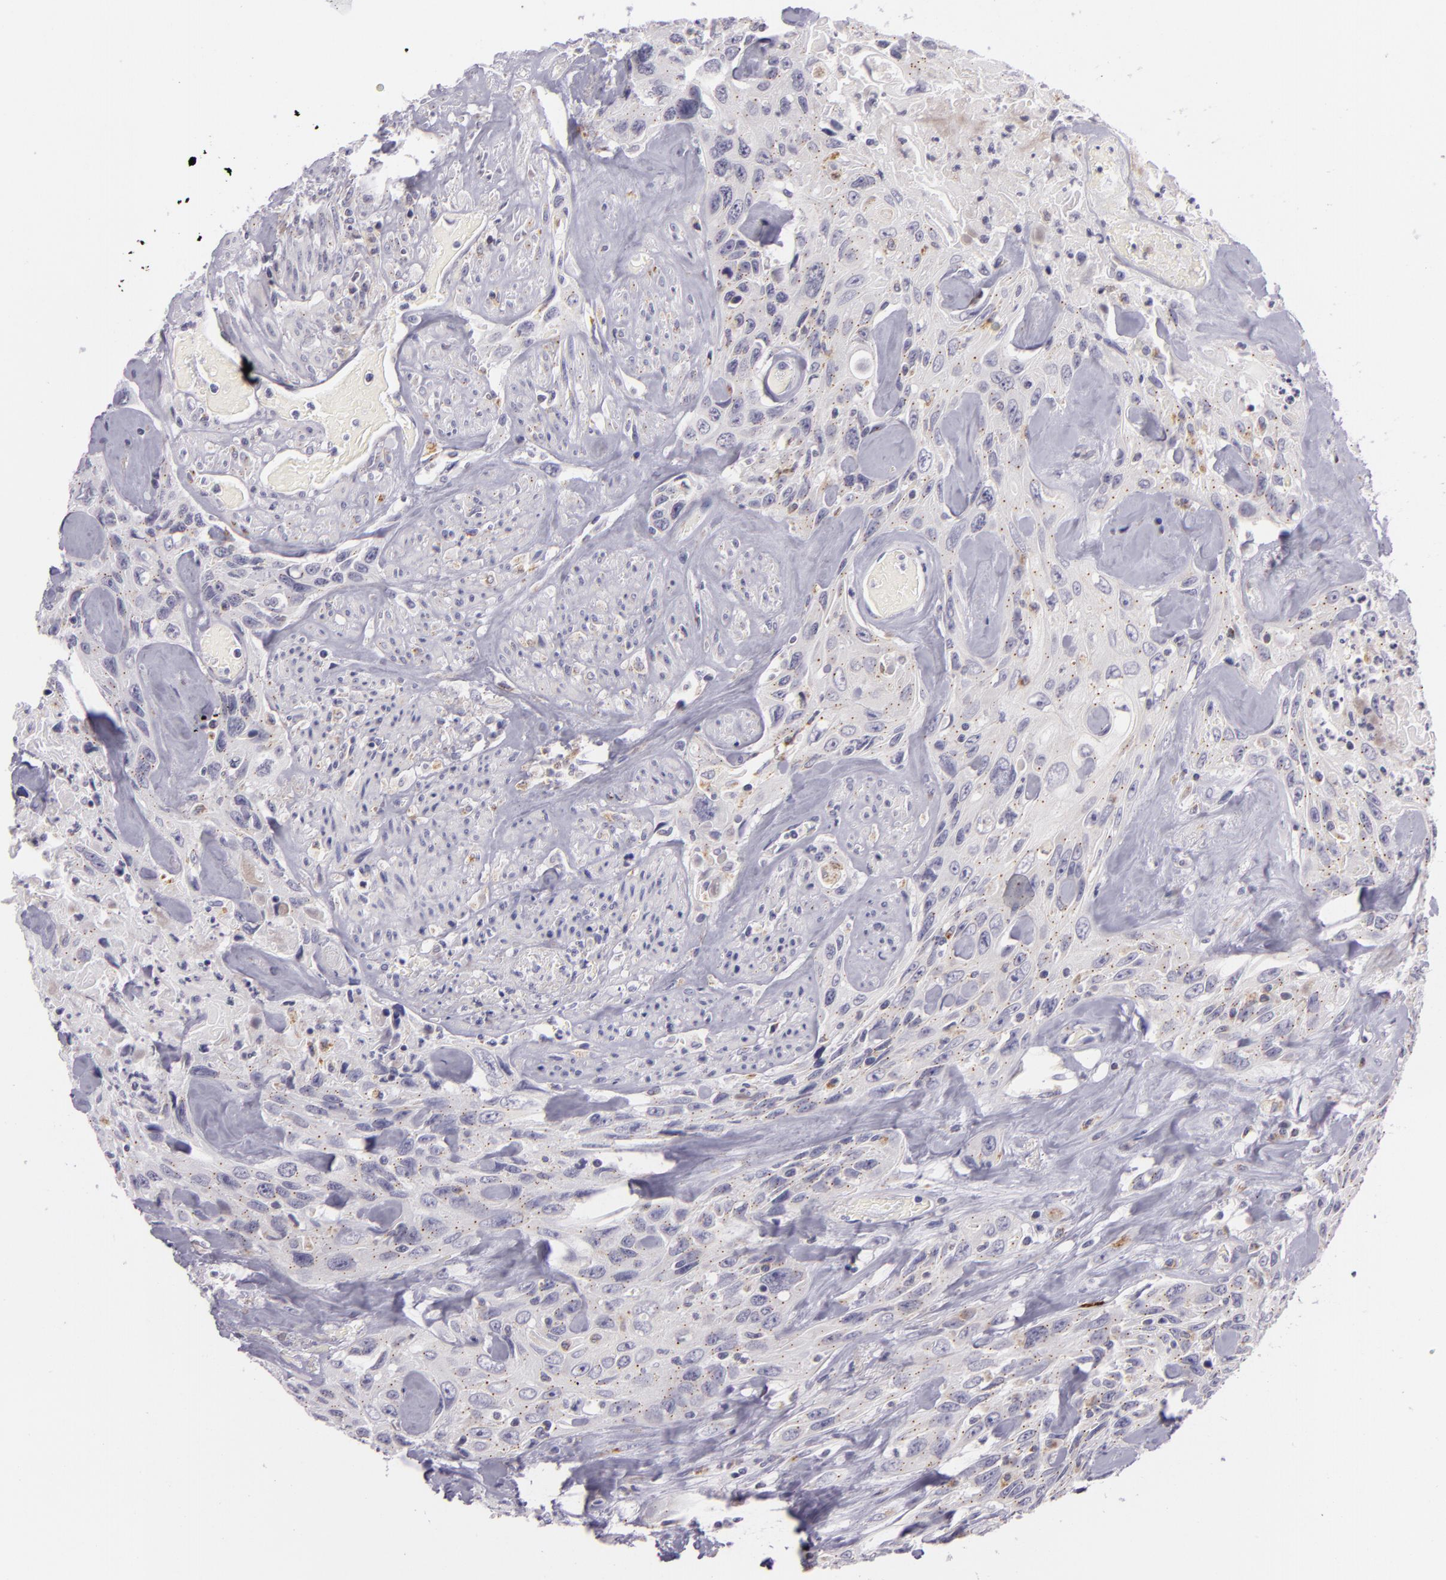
{"staining": {"intensity": "weak", "quantity": ">75%", "location": "cytoplasmic/membranous"}, "tissue": "urothelial cancer", "cell_type": "Tumor cells", "image_type": "cancer", "snomed": [{"axis": "morphology", "description": "Urothelial carcinoma, High grade"}, {"axis": "topography", "description": "Urinary bladder"}], "caption": "Human urothelial cancer stained with a brown dye demonstrates weak cytoplasmic/membranous positive expression in about >75% of tumor cells.", "gene": "CILK1", "patient": {"sex": "female", "age": 84}}